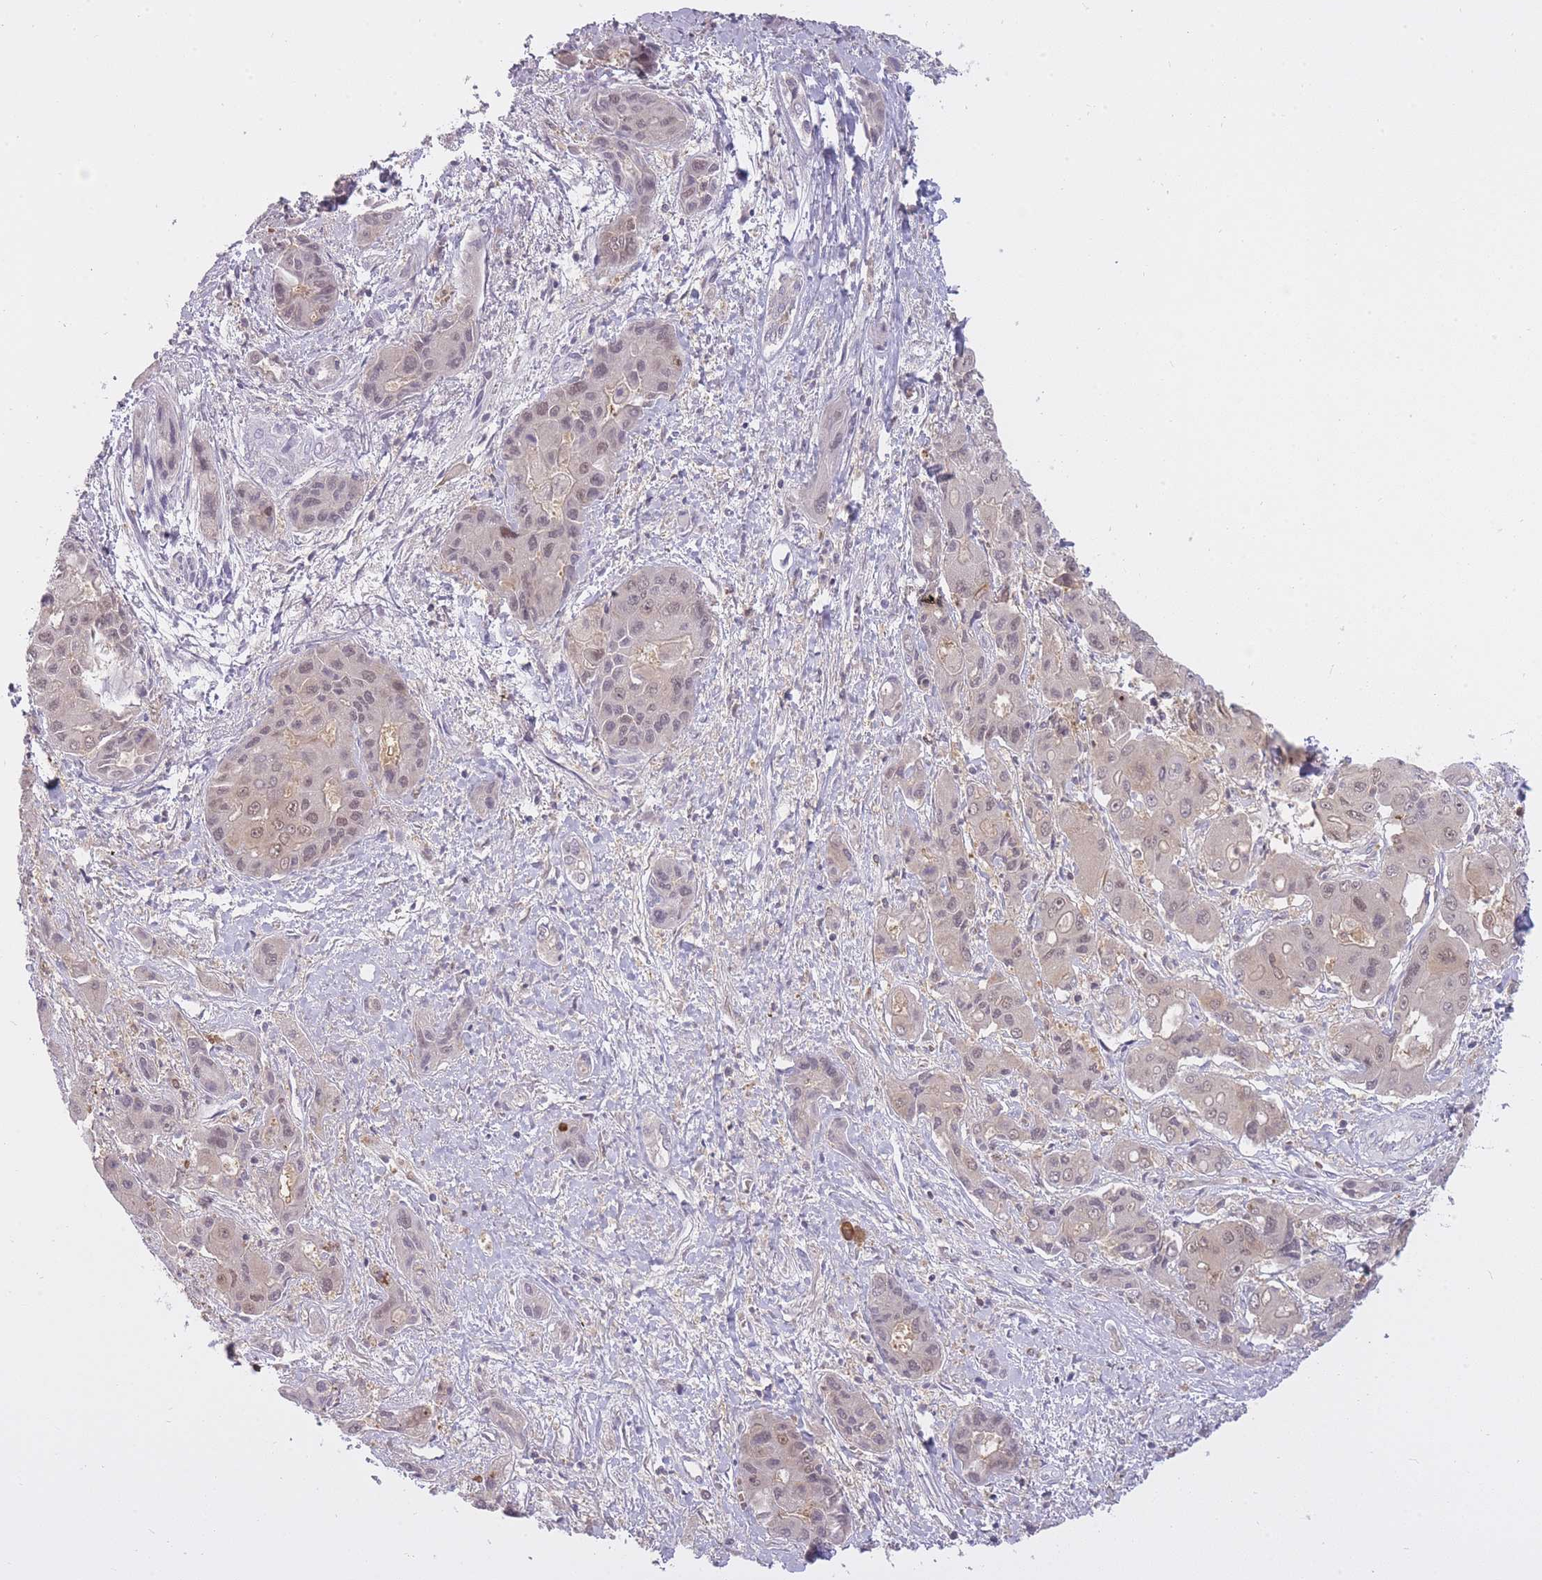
{"staining": {"intensity": "weak", "quantity": "25%-75%", "location": "cytoplasmic/membranous,nuclear"}, "tissue": "liver cancer", "cell_type": "Tumor cells", "image_type": "cancer", "snomed": [{"axis": "morphology", "description": "Cholangiocarcinoma"}, {"axis": "topography", "description": "Liver"}], "caption": "Immunohistochemistry image of liver cancer stained for a protein (brown), which displays low levels of weak cytoplasmic/membranous and nuclear expression in approximately 25%-75% of tumor cells.", "gene": "CXorf38", "patient": {"sex": "male", "age": 67}}